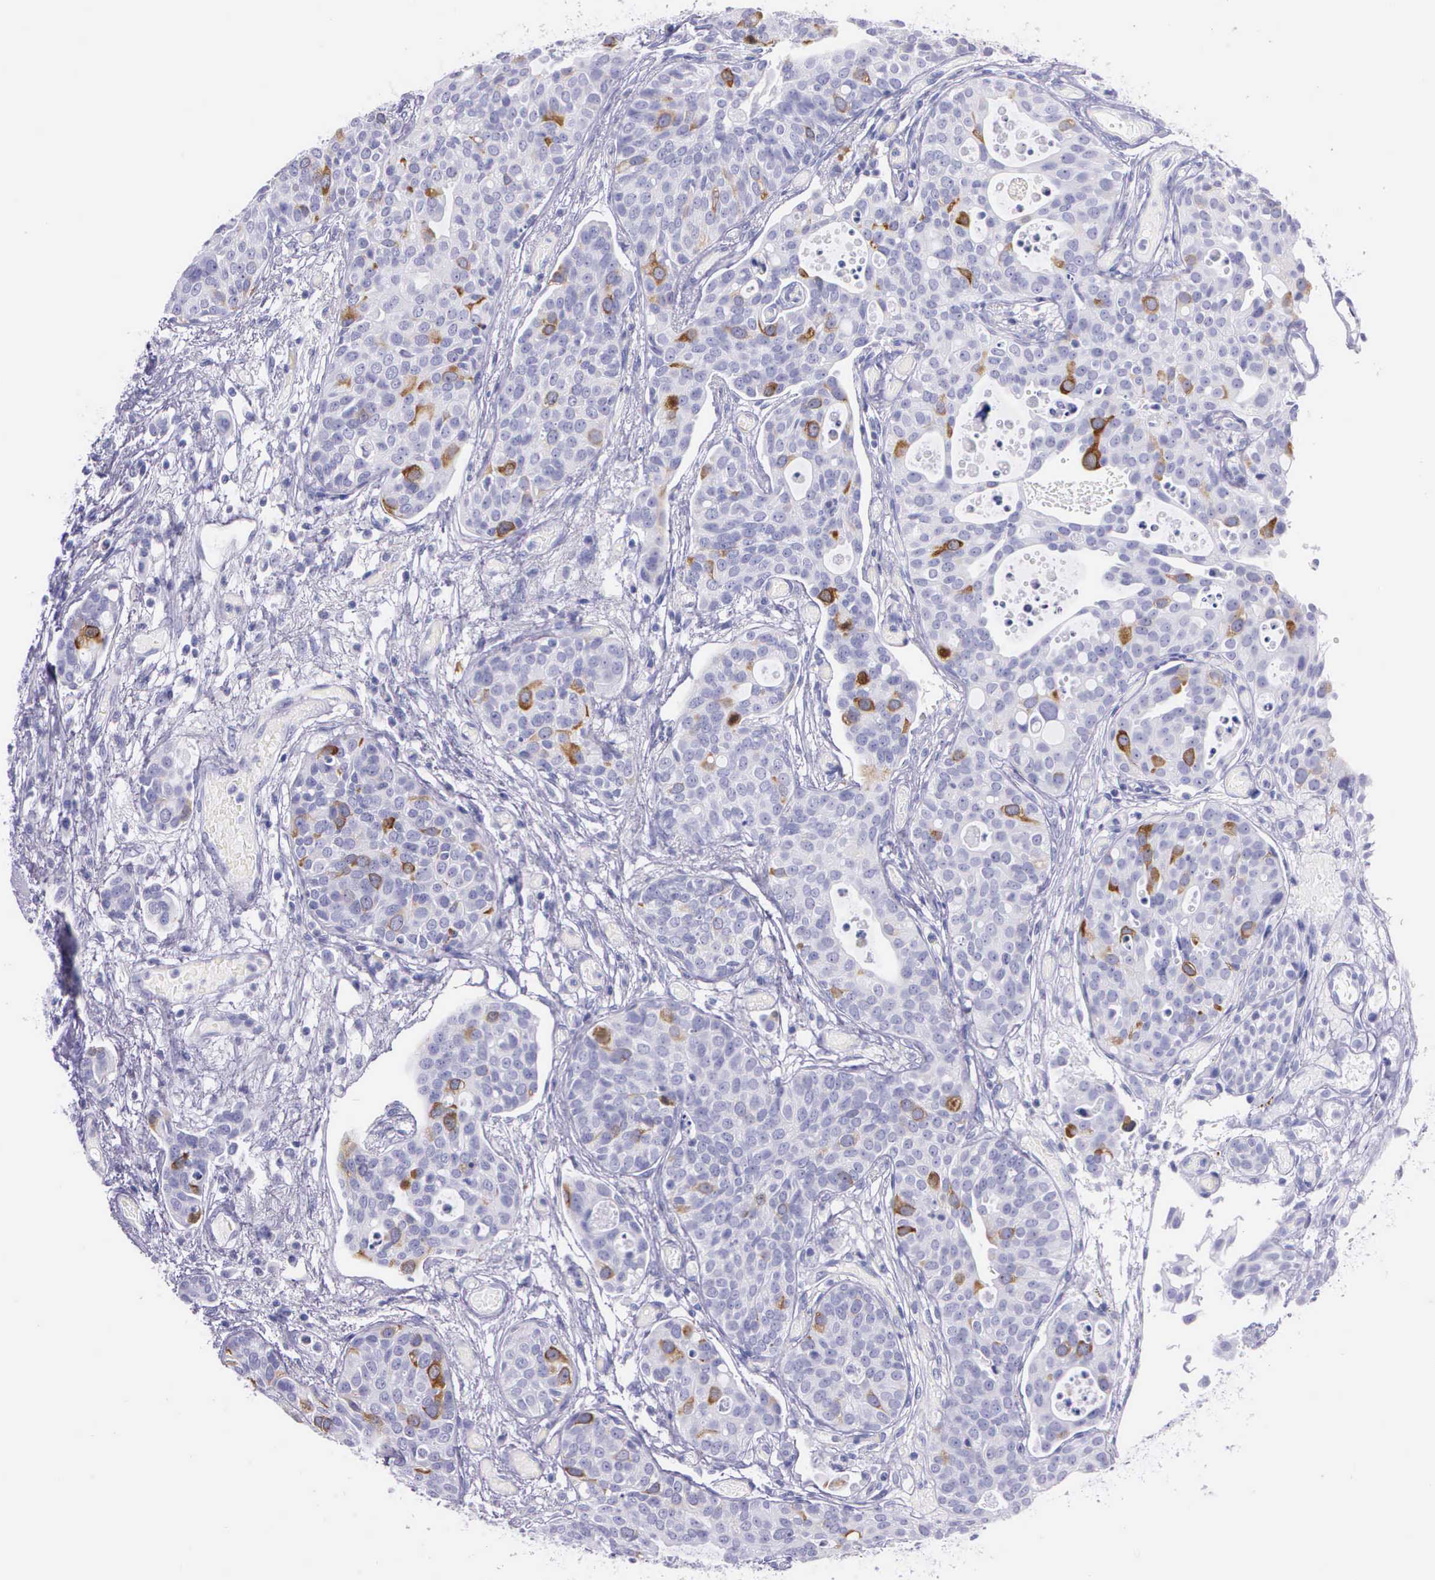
{"staining": {"intensity": "moderate", "quantity": "<25%", "location": "cytoplasmic/membranous,nuclear"}, "tissue": "urothelial cancer", "cell_type": "Tumor cells", "image_type": "cancer", "snomed": [{"axis": "morphology", "description": "Urothelial carcinoma, High grade"}, {"axis": "topography", "description": "Urinary bladder"}], "caption": "This is an image of immunohistochemistry (IHC) staining of high-grade urothelial carcinoma, which shows moderate staining in the cytoplasmic/membranous and nuclear of tumor cells.", "gene": "CCNB1", "patient": {"sex": "male", "age": 78}}